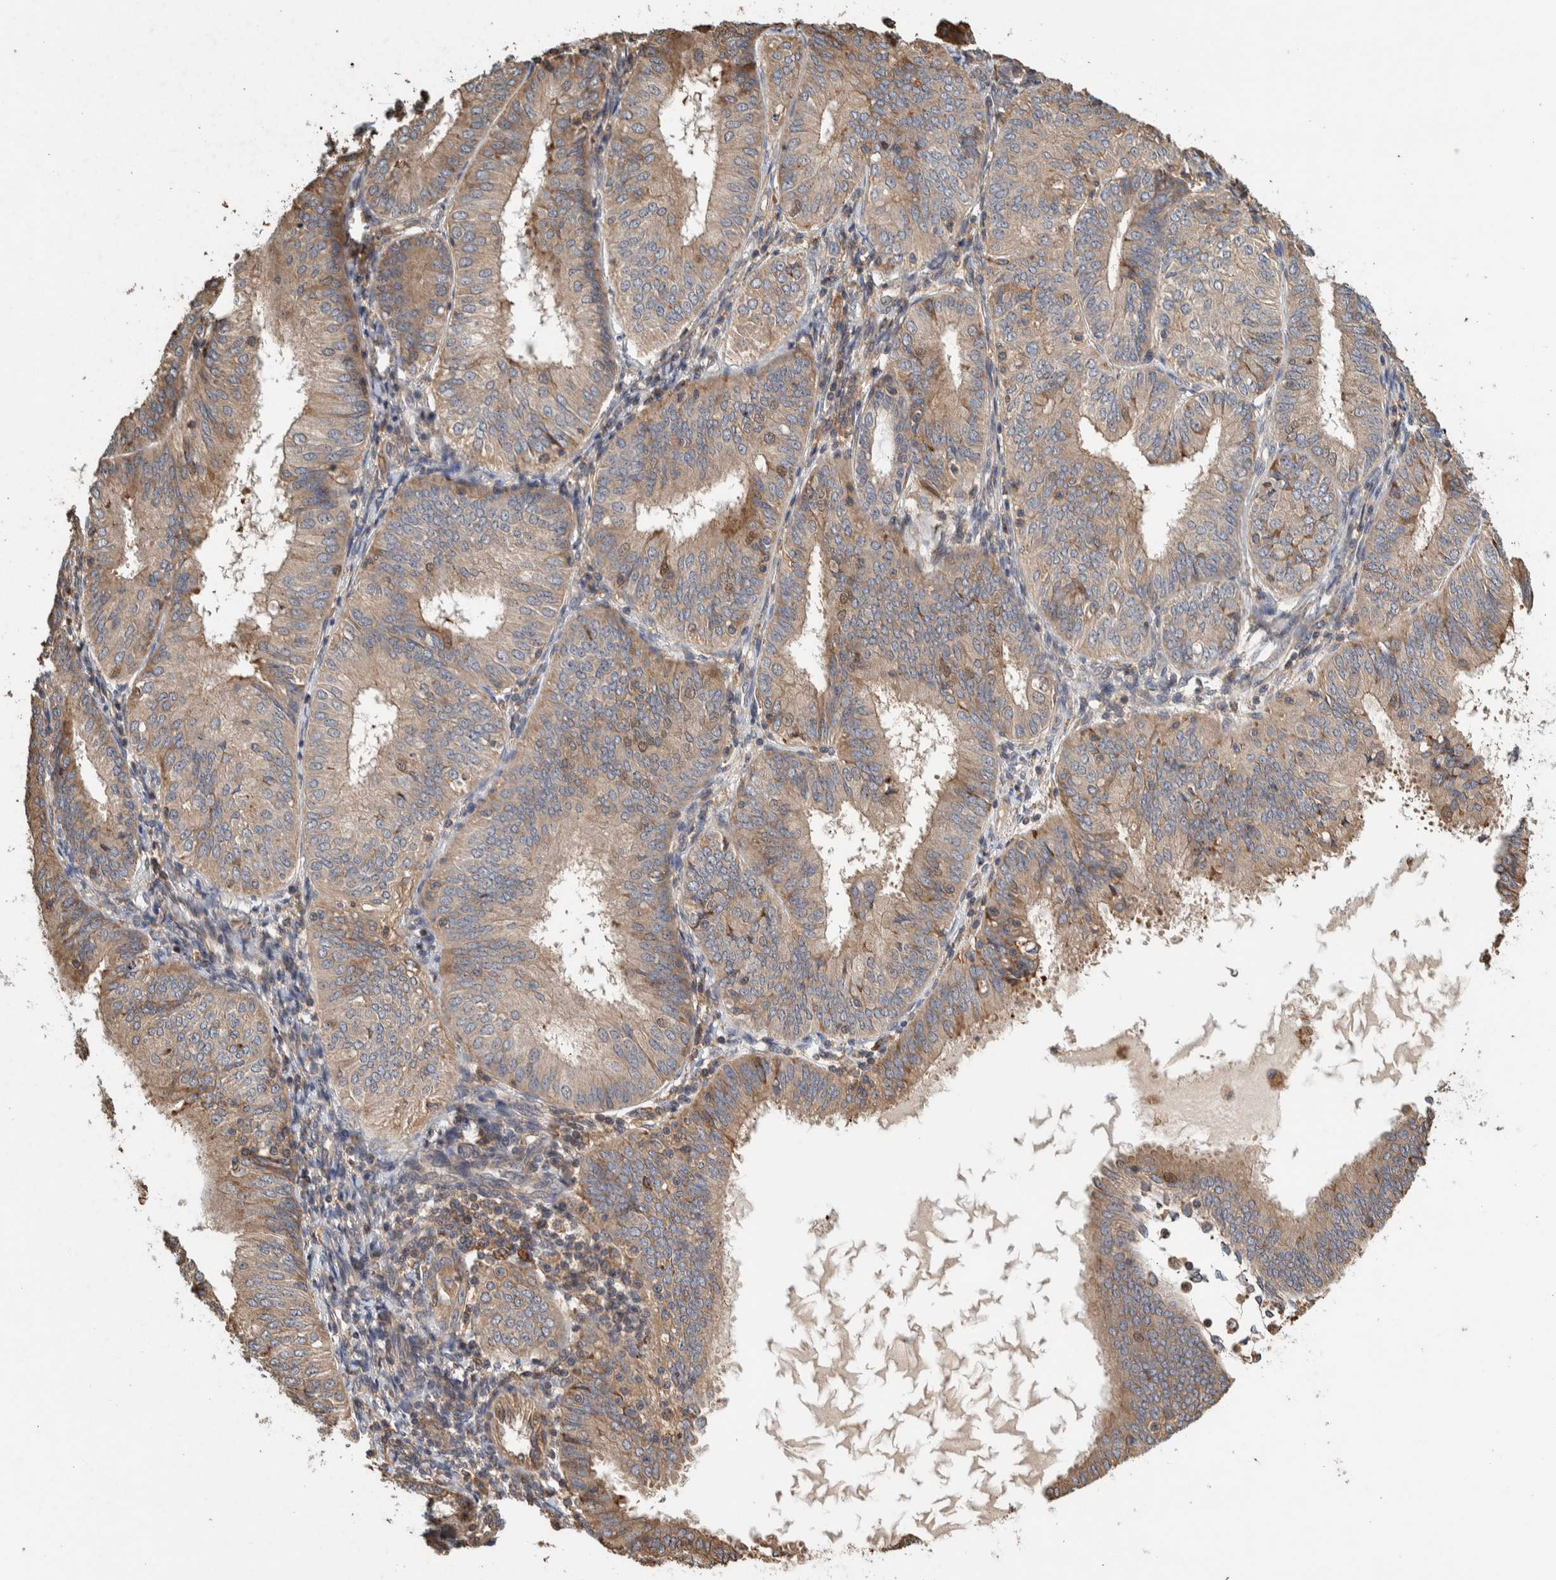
{"staining": {"intensity": "weak", "quantity": ">75%", "location": "cytoplasmic/membranous"}, "tissue": "endometrial cancer", "cell_type": "Tumor cells", "image_type": "cancer", "snomed": [{"axis": "morphology", "description": "Adenocarcinoma, NOS"}, {"axis": "topography", "description": "Endometrium"}], "caption": "Human endometrial cancer stained with a brown dye demonstrates weak cytoplasmic/membranous positive positivity in about >75% of tumor cells.", "gene": "PLA2G3", "patient": {"sex": "female", "age": 58}}